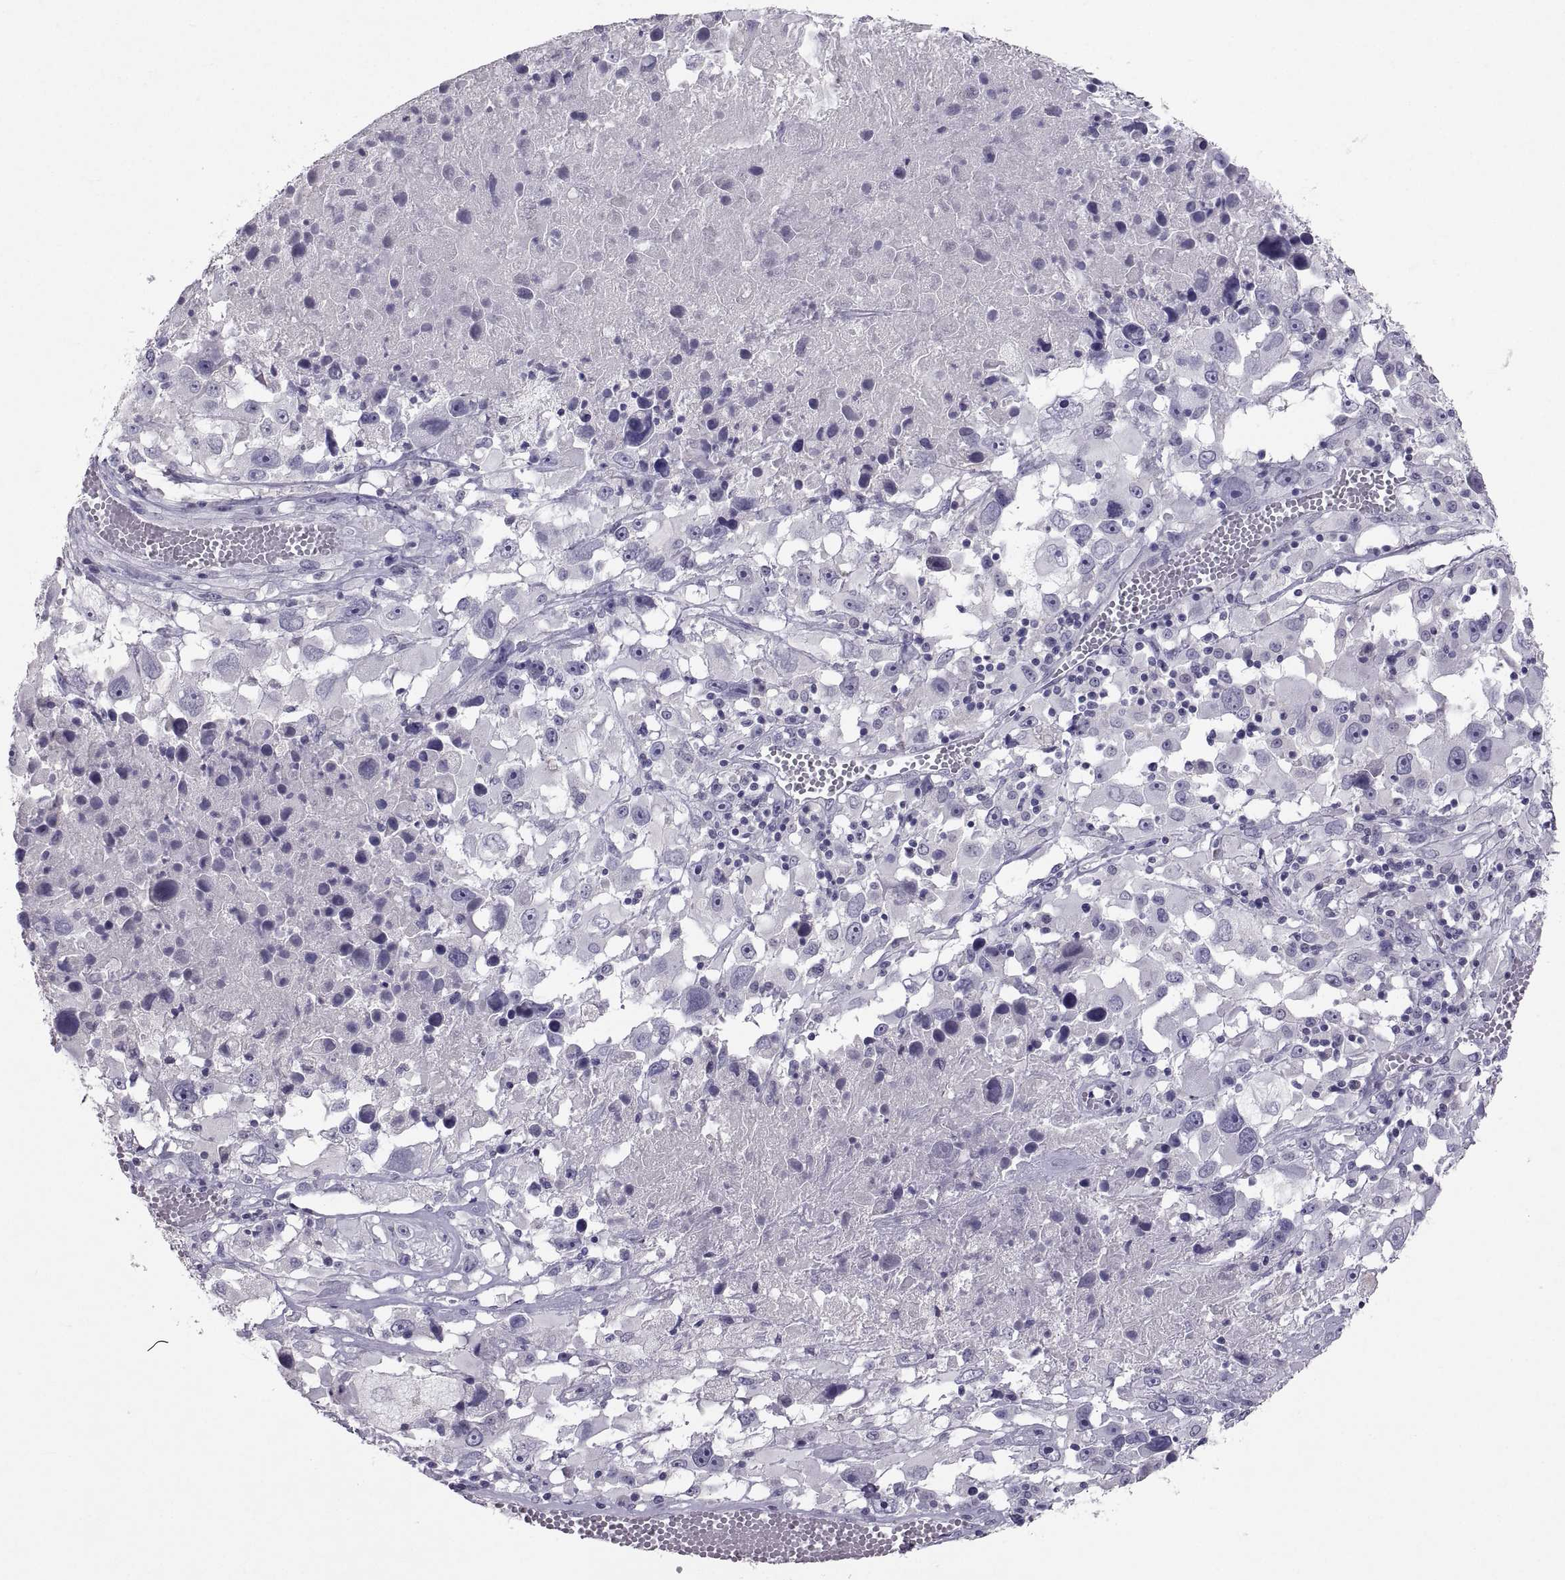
{"staining": {"intensity": "negative", "quantity": "none", "location": "none"}, "tissue": "melanoma", "cell_type": "Tumor cells", "image_type": "cancer", "snomed": [{"axis": "morphology", "description": "Malignant melanoma, Metastatic site"}, {"axis": "topography", "description": "Soft tissue"}], "caption": "This is an IHC histopathology image of malignant melanoma (metastatic site). There is no expression in tumor cells.", "gene": "SOX21", "patient": {"sex": "male", "age": 50}}